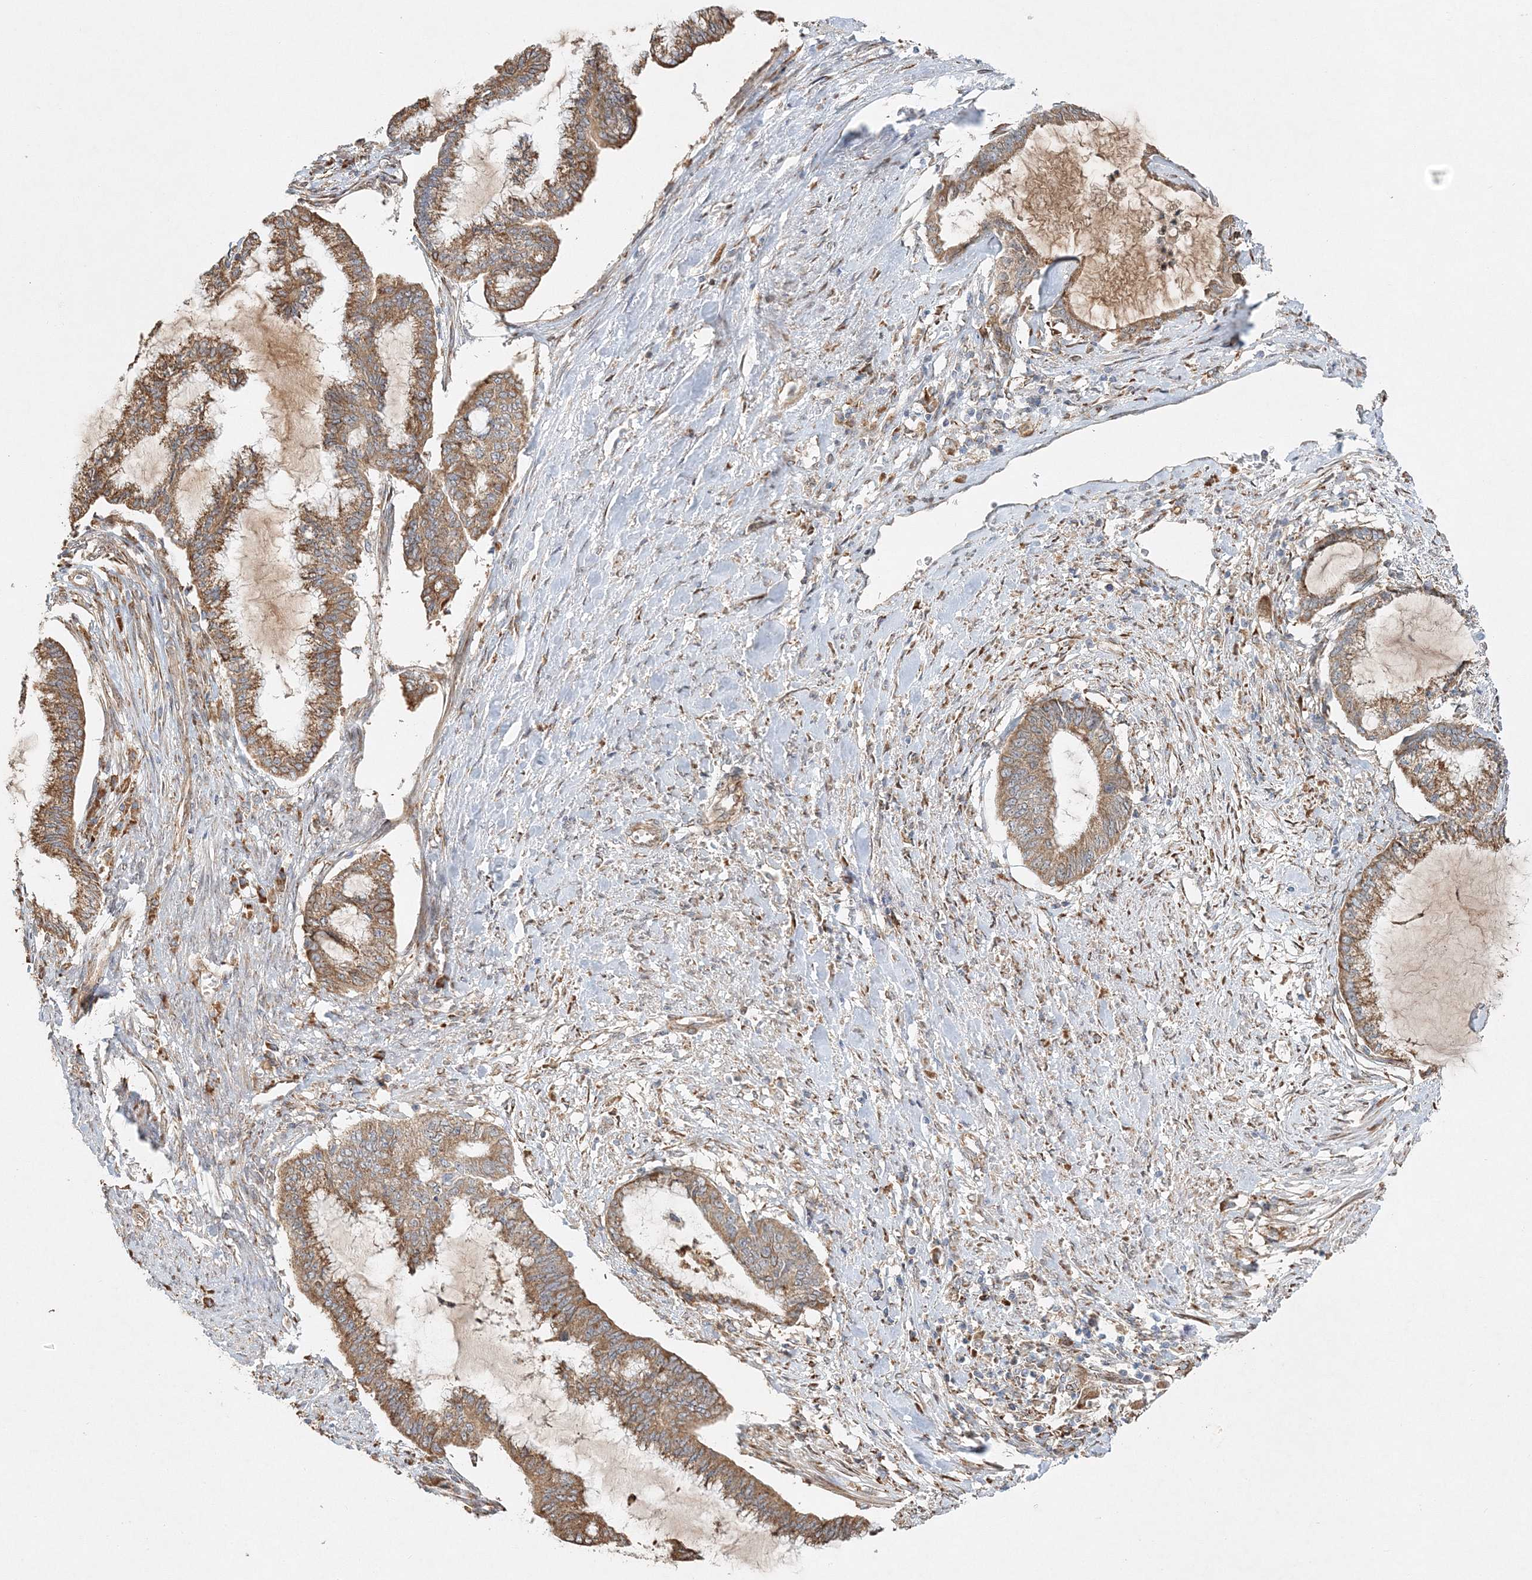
{"staining": {"intensity": "moderate", "quantity": ">75%", "location": "cytoplasmic/membranous"}, "tissue": "endometrial cancer", "cell_type": "Tumor cells", "image_type": "cancer", "snomed": [{"axis": "morphology", "description": "Adenocarcinoma, NOS"}, {"axis": "topography", "description": "Endometrium"}], "caption": "Endometrial adenocarcinoma stained with a brown dye shows moderate cytoplasmic/membranous positive positivity in about >75% of tumor cells.", "gene": "ZFYVE16", "patient": {"sex": "female", "age": 86}}